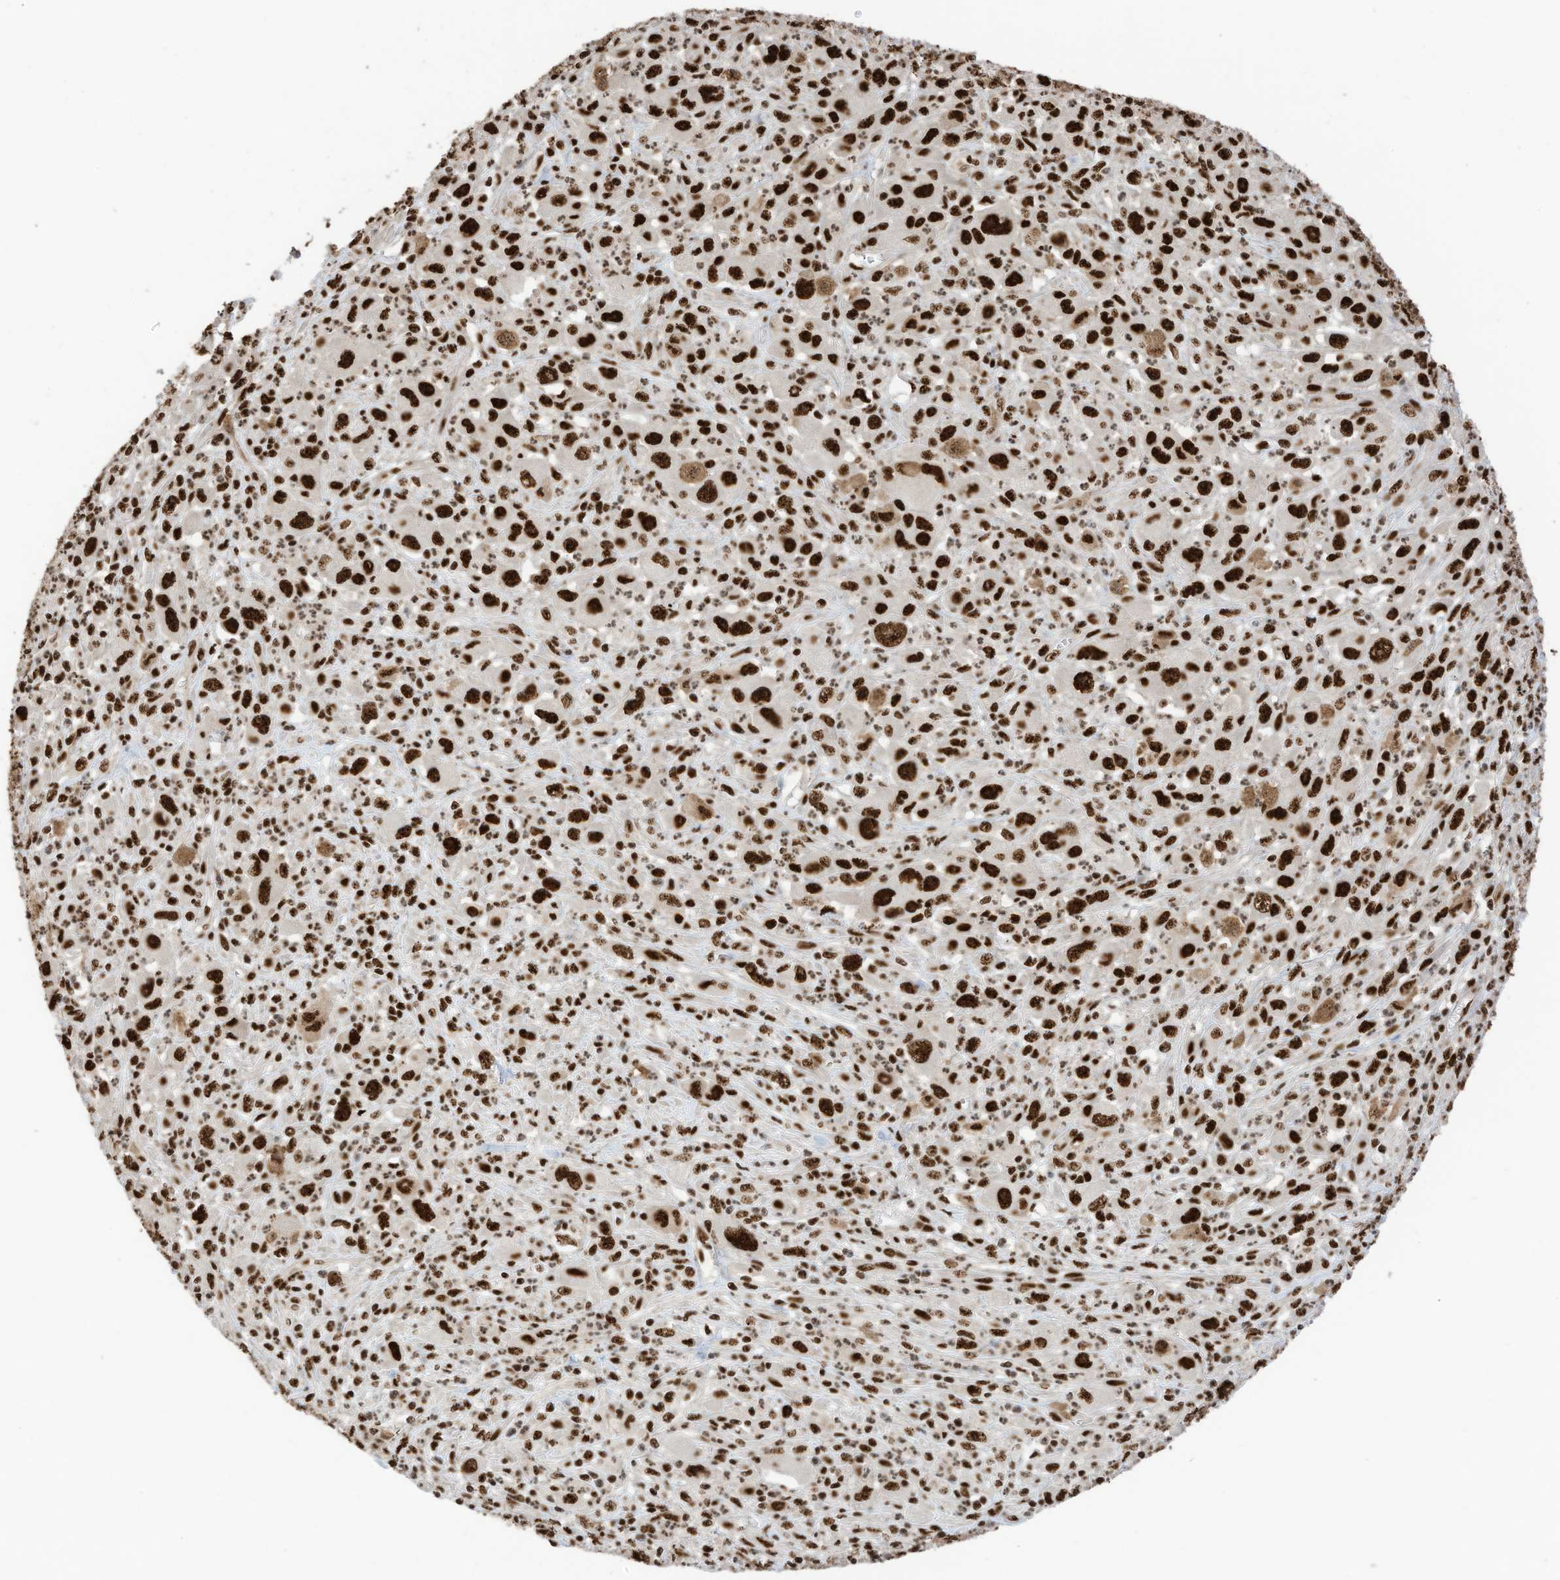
{"staining": {"intensity": "strong", "quantity": ">75%", "location": "nuclear"}, "tissue": "melanoma", "cell_type": "Tumor cells", "image_type": "cancer", "snomed": [{"axis": "morphology", "description": "Malignant melanoma, Metastatic site"}, {"axis": "topography", "description": "Skin"}], "caption": "The micrograph demonstrates a brown stain indicating the presence of a protein in the nuclear of tumor cells in melanoma. (DAB IHC with brightfield microscopy, high magnification).", "gene": "SF3A3", "patient": {"sex": "female", "age": 56}}